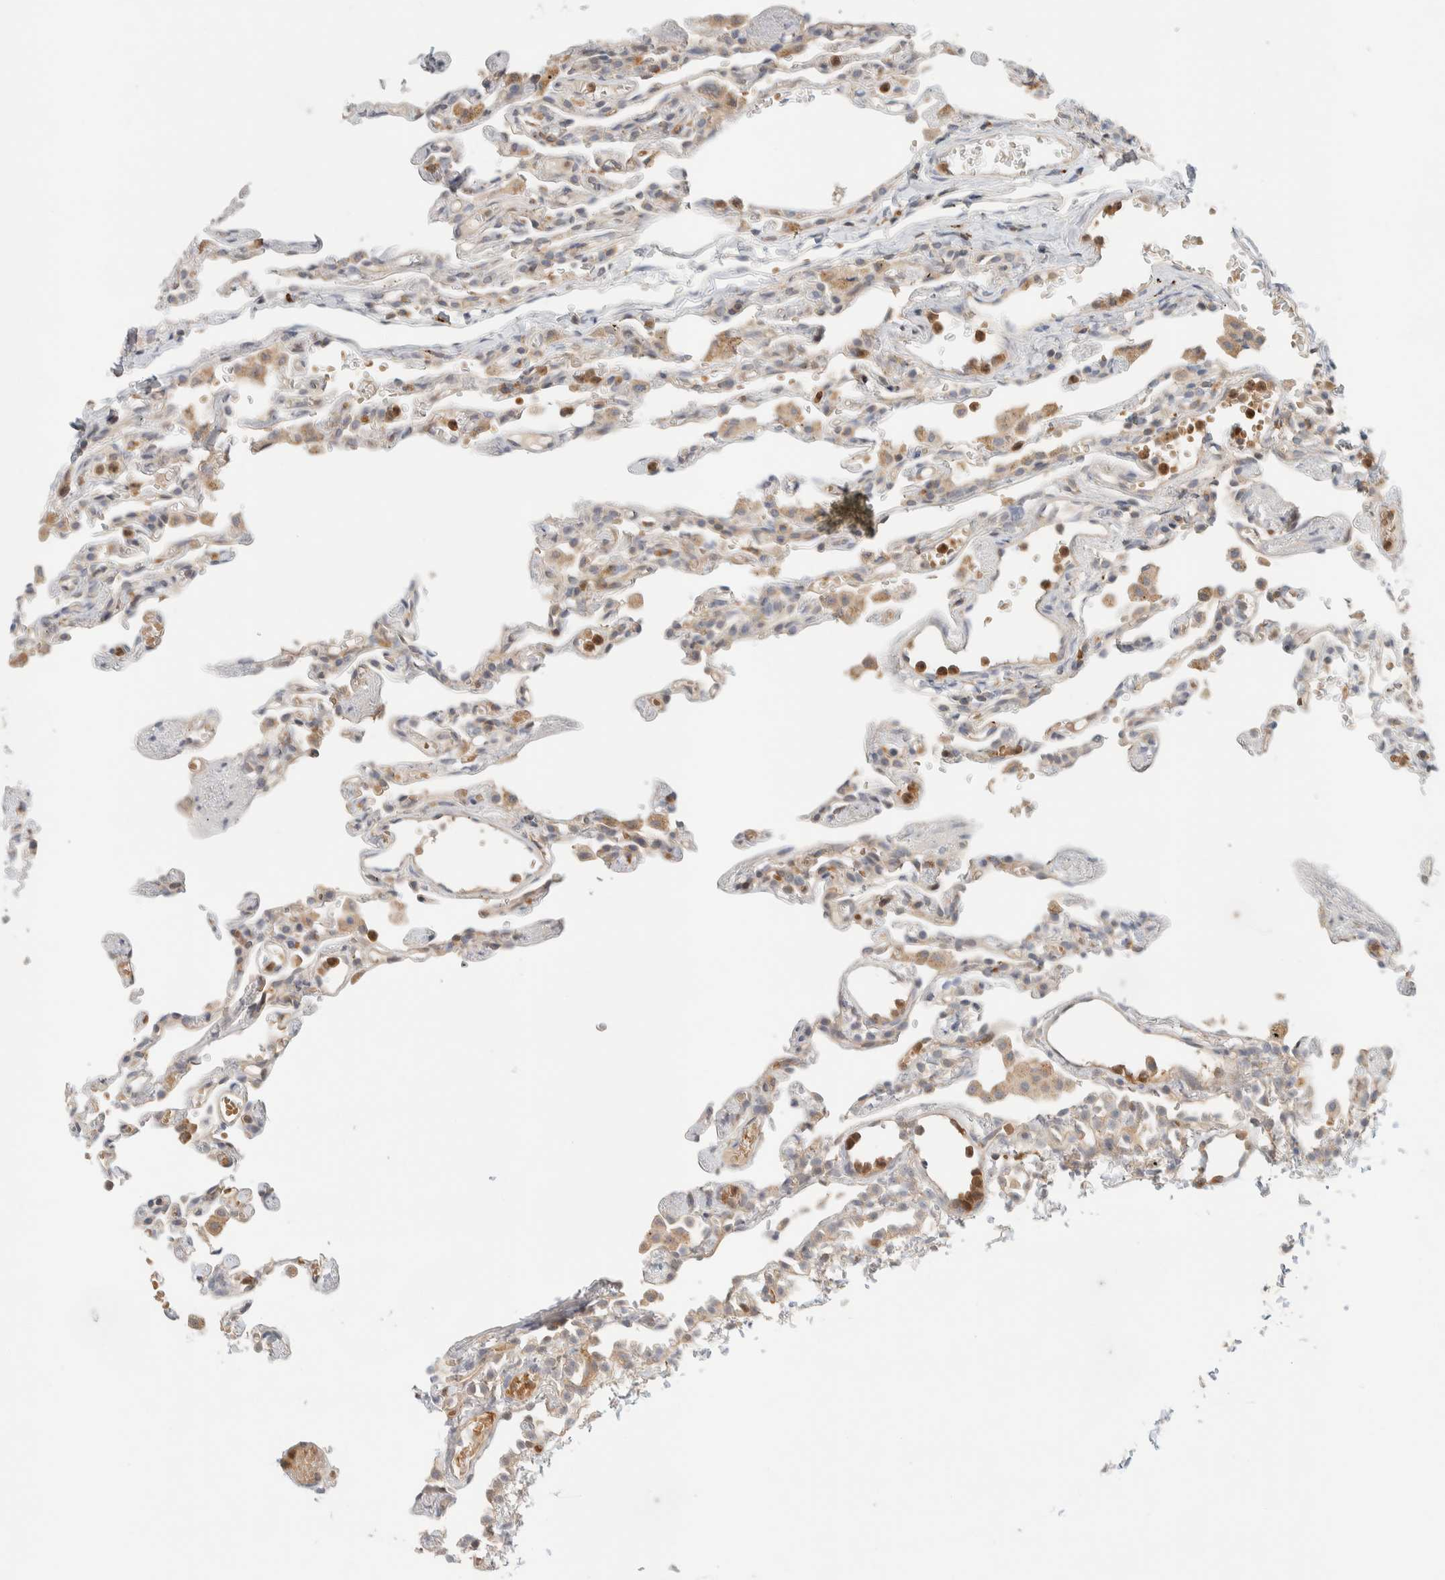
{"staining": {"intensity": "moderate", "quantity": "<25%", "location": "cytoplasmic/membranous"}, "tissue": "lung", "cell_type": "Alveolar cells", "image_type": "normal", "snomed": [{"axis": "morphology", "description": "Normal tissue, NOS"}, {"axis": "topography", "description": "Lung"}], "caption": "An IHC image of benign tissue is shown. Protein staining in brown highlights moderate cytoplasmic/membranous positivity in lung within alveolar cells.", "gene": "GCLM", "patient": {"sex": "male", "age": 21}}